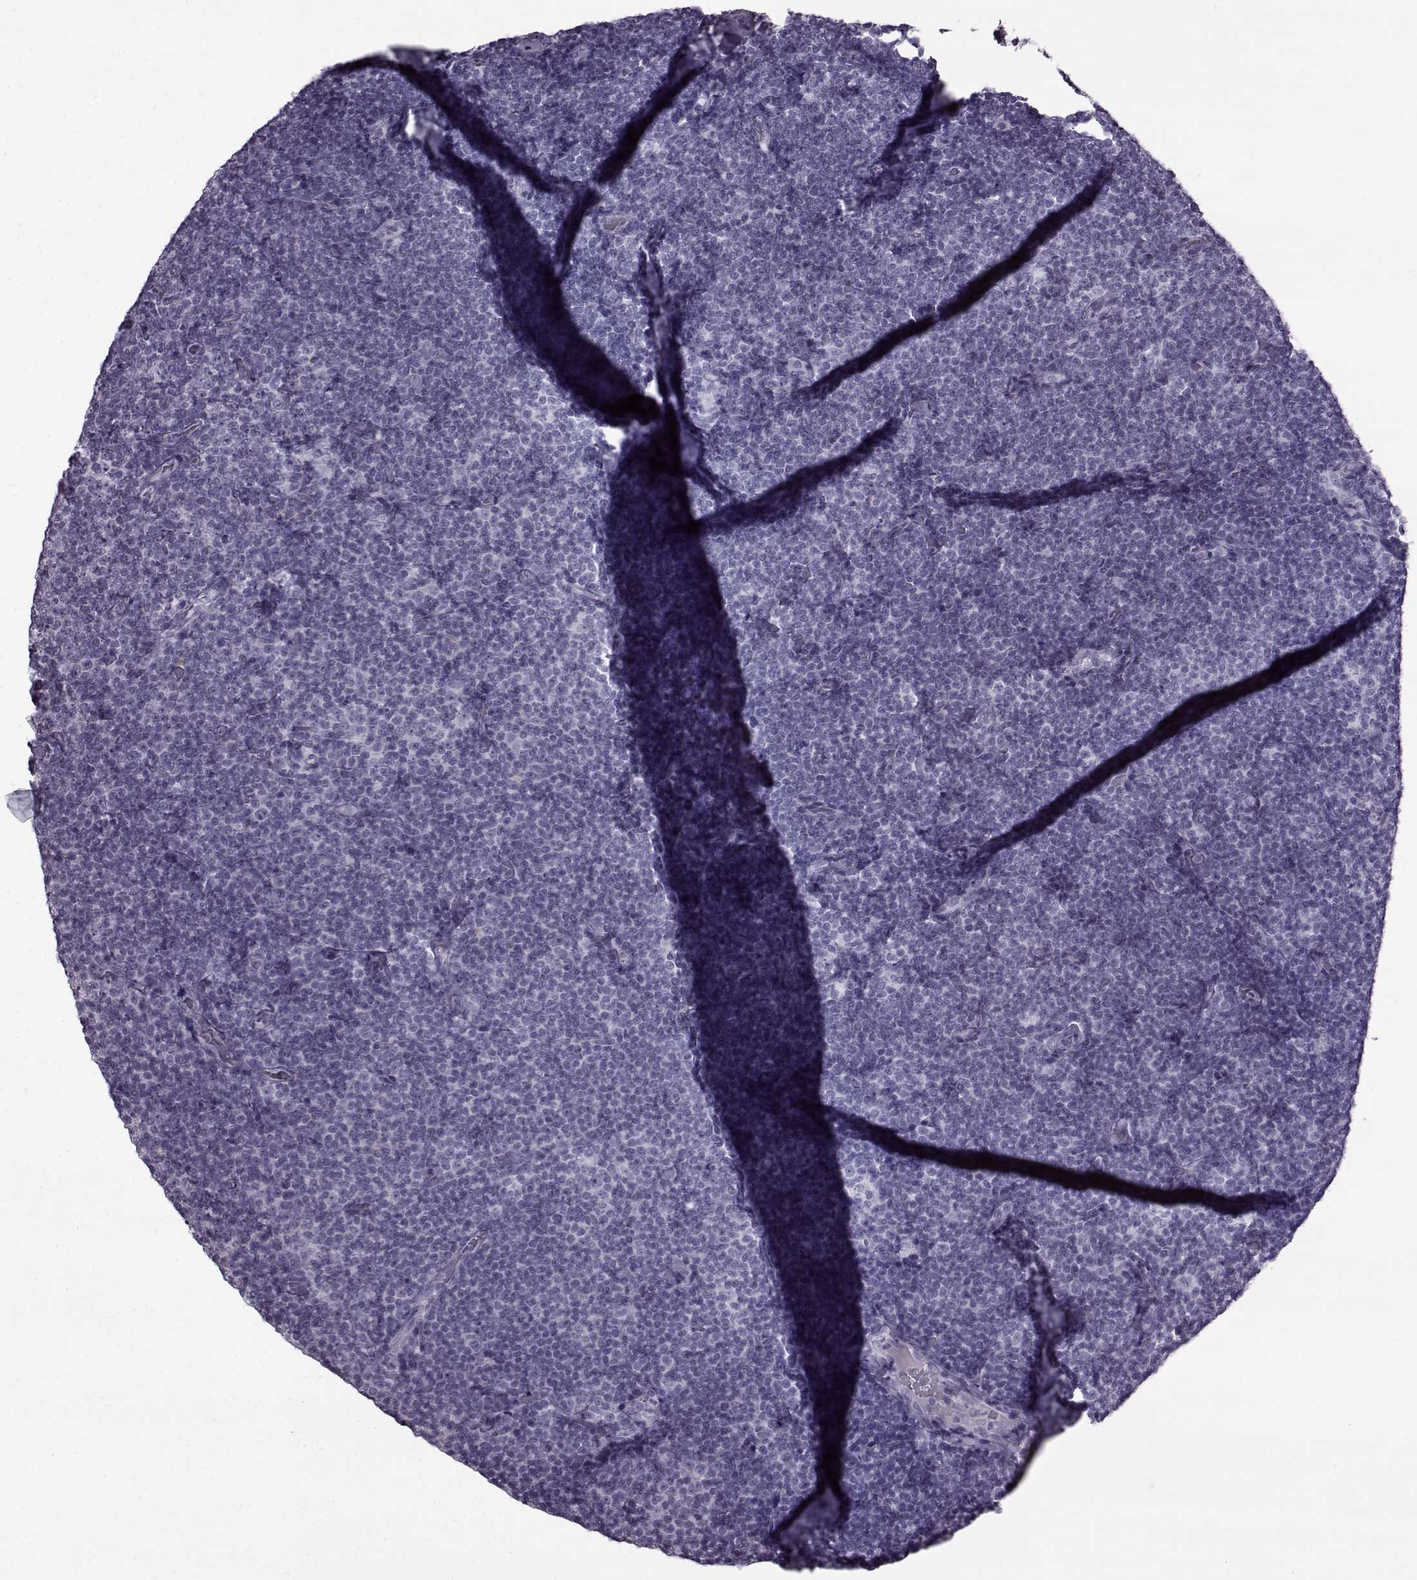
{"staining": {"intensity": "negative", "quantity": "none", "location": "none"}, "tissue": "lymphoma", "cell_type": "Tumor cells", "image_type": "cancer", "snomed": [{"axis": "morphology", "description": "Malignant lymphoma, non-Hodgkin's type, Low grade"}, {"axis": "topography", "description": "Lymph node"}], "caption": "Immunohistochemistry (IHC) of human malignant lymphoma, non-Hodgkin's type (low-grade) shows no staining in tumor cells.", "gene": "SLC28A2", "patient": {"sex": "male", "age": 81}}